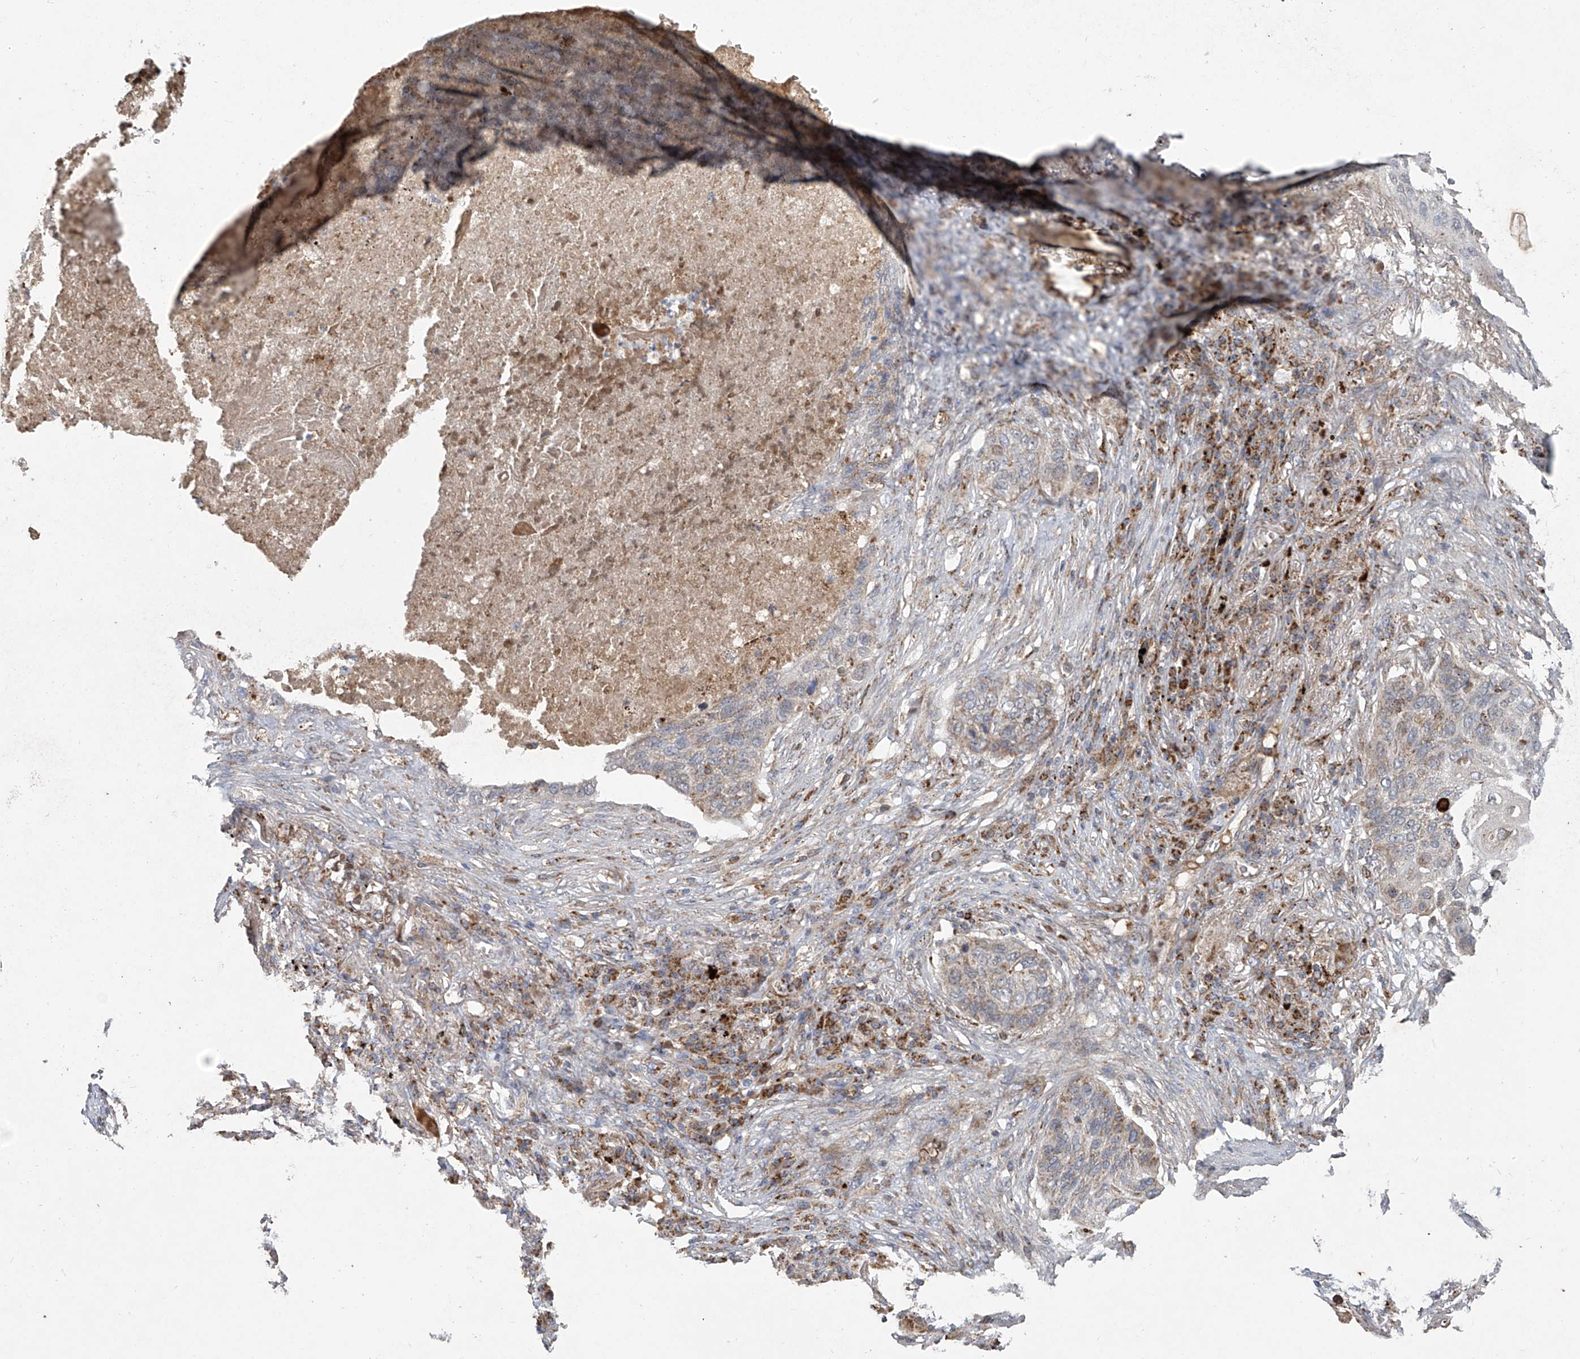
{"staining": {"intensity": "weak", "quantity": "25%-75%", "location": "cytoplasmic/membranous"}, "tissue": "lung cancer", "cell_type": "Tumor cells", "image_type": "cancer", "snomed": [{"axis": "morphology", "description": "Squamous cell carcinoma, NOS"}, {"axis": "topography", "description": "Lung"}], "caption": "Immunohistochemical staining of human lung cancer shows low levels of weak cytoplasmic/membranous positivity in about 25%-75% of tumor cells.", "gene": "C2orf74", "patient": {"sex": "female", "age": 63}}